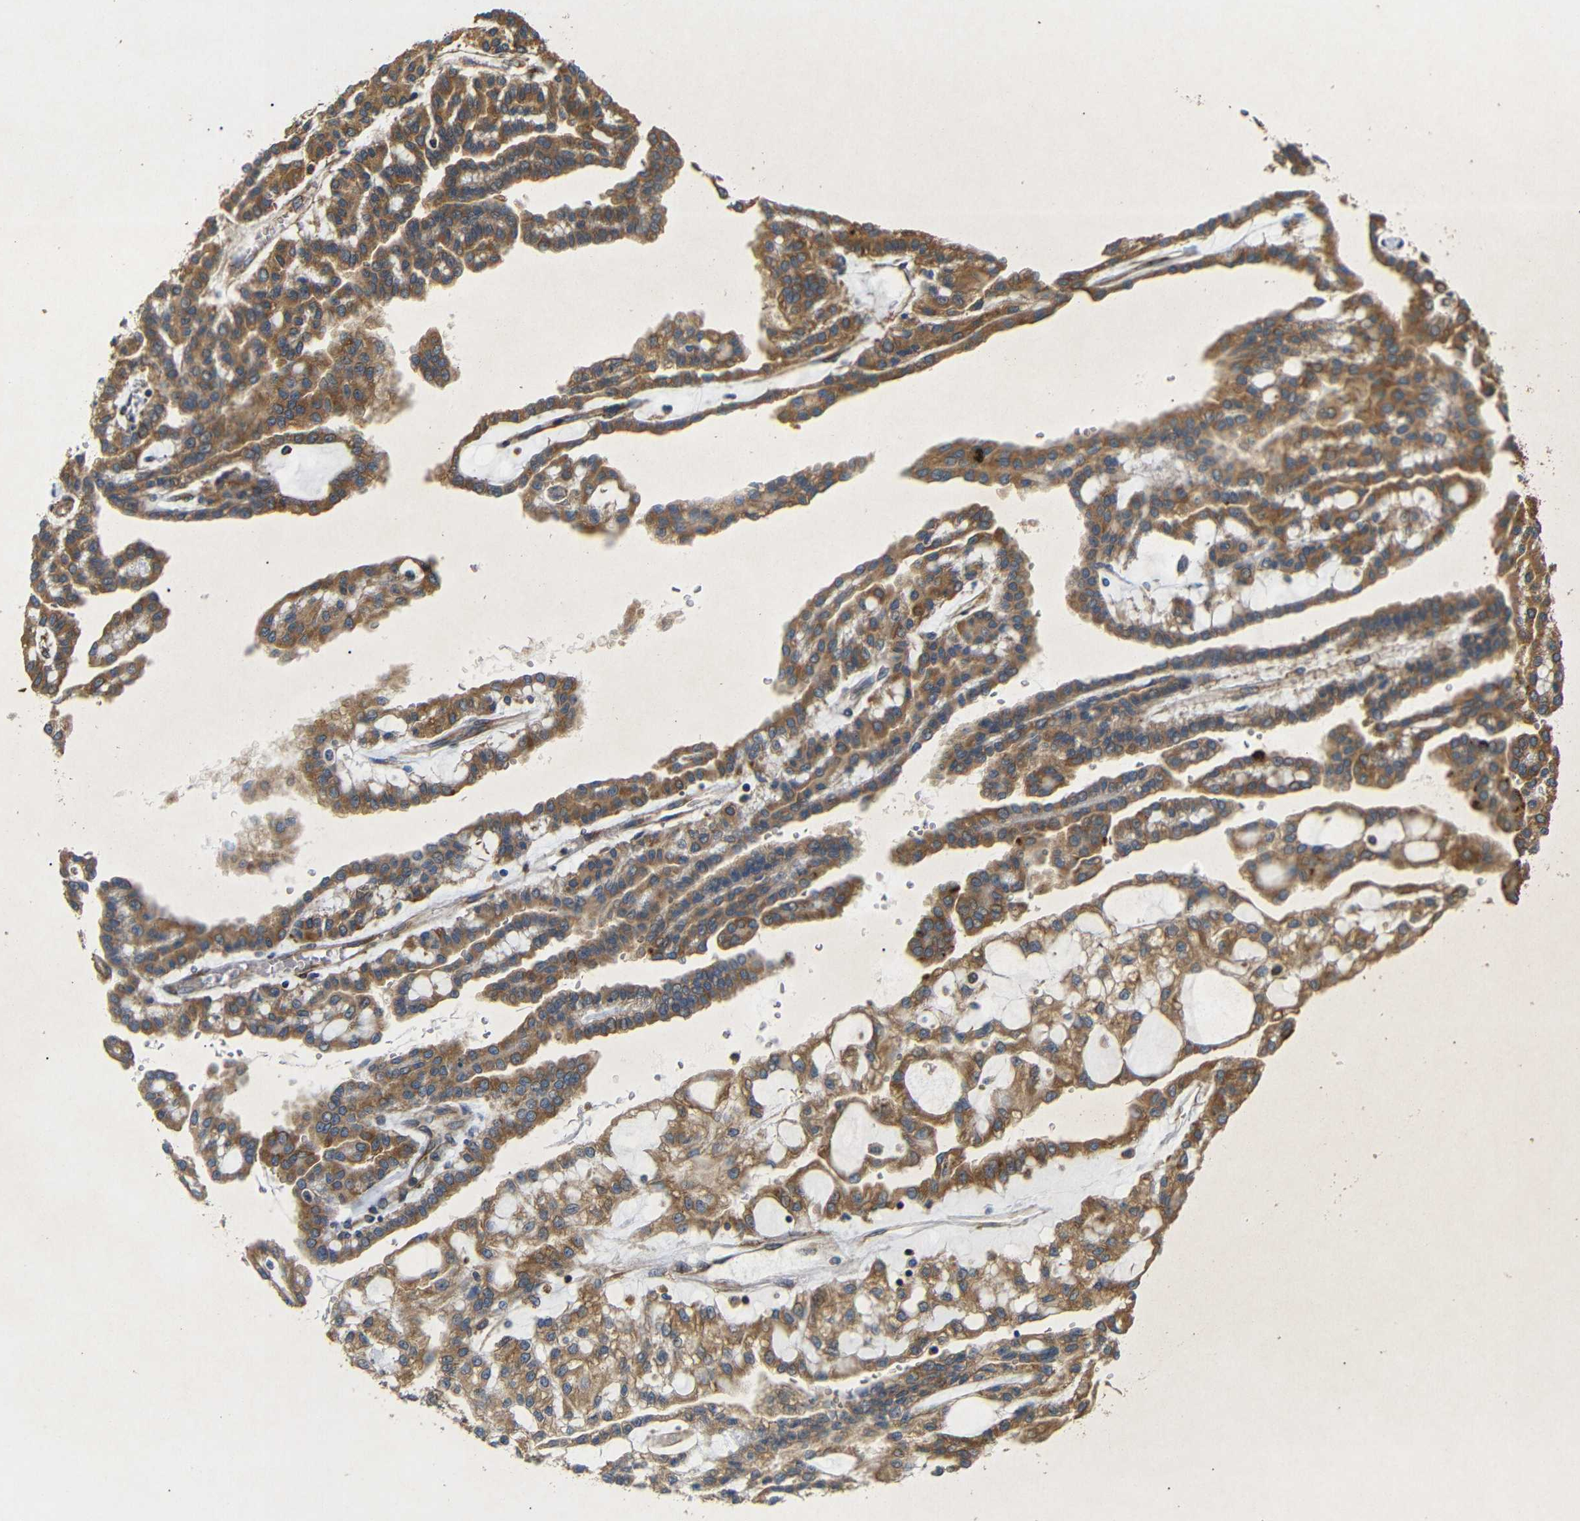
{"staining": {"intensity": "moderate", "quantity": ">75%", "location": "cytoplasmic/membranous"}, "tissue": "renal cancer", "cell_type": "Tumor cells", "image_type": "cancer", "snomed": [{"axis": "morphology", "description": "Adenocarcinoma, NOS"}, {"axis": "topography", "description": "Kidney"}], "caption": "A high-resolution micrograph shows immunohistochemistry (IHC) staining of renal cancer, which demonstrates moderate cytoplasmic/membranous staining in approximately >75% of tumor cells. (Brightfield microscopy of DAB IHC at high magnification).", "gene": "BTF3", "patient": {"sex": "male", "age": 63}}